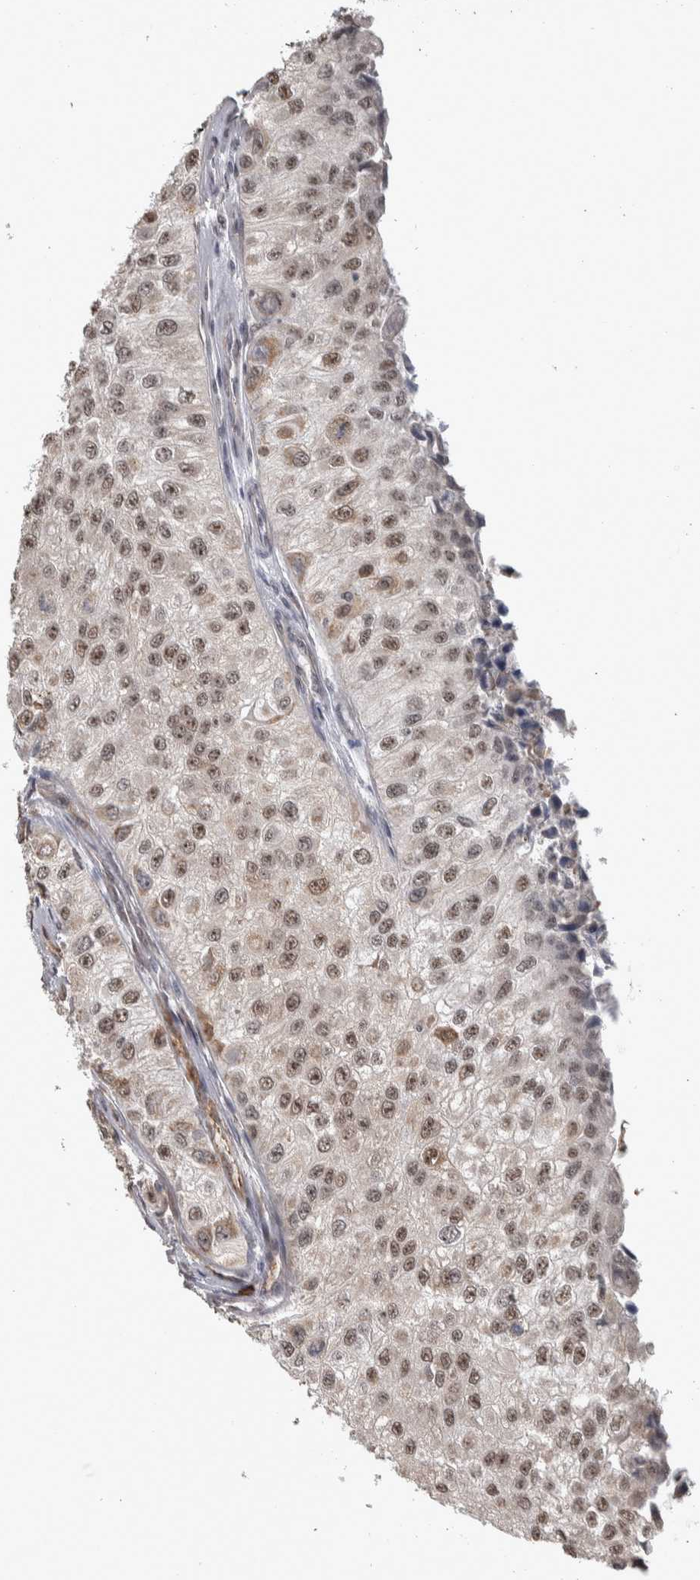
{"staining": {"intensity": "weak", "quantity": "25%-75%", "location": "nuclear"}, "tissue": "urothelial cancer", "cell_type": "Tumor cells", "image_type": "cancer", "snomed": [{"axis": "morphology", "description": "Urothelial carcinoma, High grade"}, {"axis": "topography", "description": "Kidney"}, {"axis": "topography", "description": "Urinary bladder"}], "caption": "Protein expression analysis of human high-grade urothelial carcinoma reveals weak nuclear expression in approximately 25%-75% of tumor cells.", "gene": "DDX42", "patient": {"sex": "male", "age": 77}}